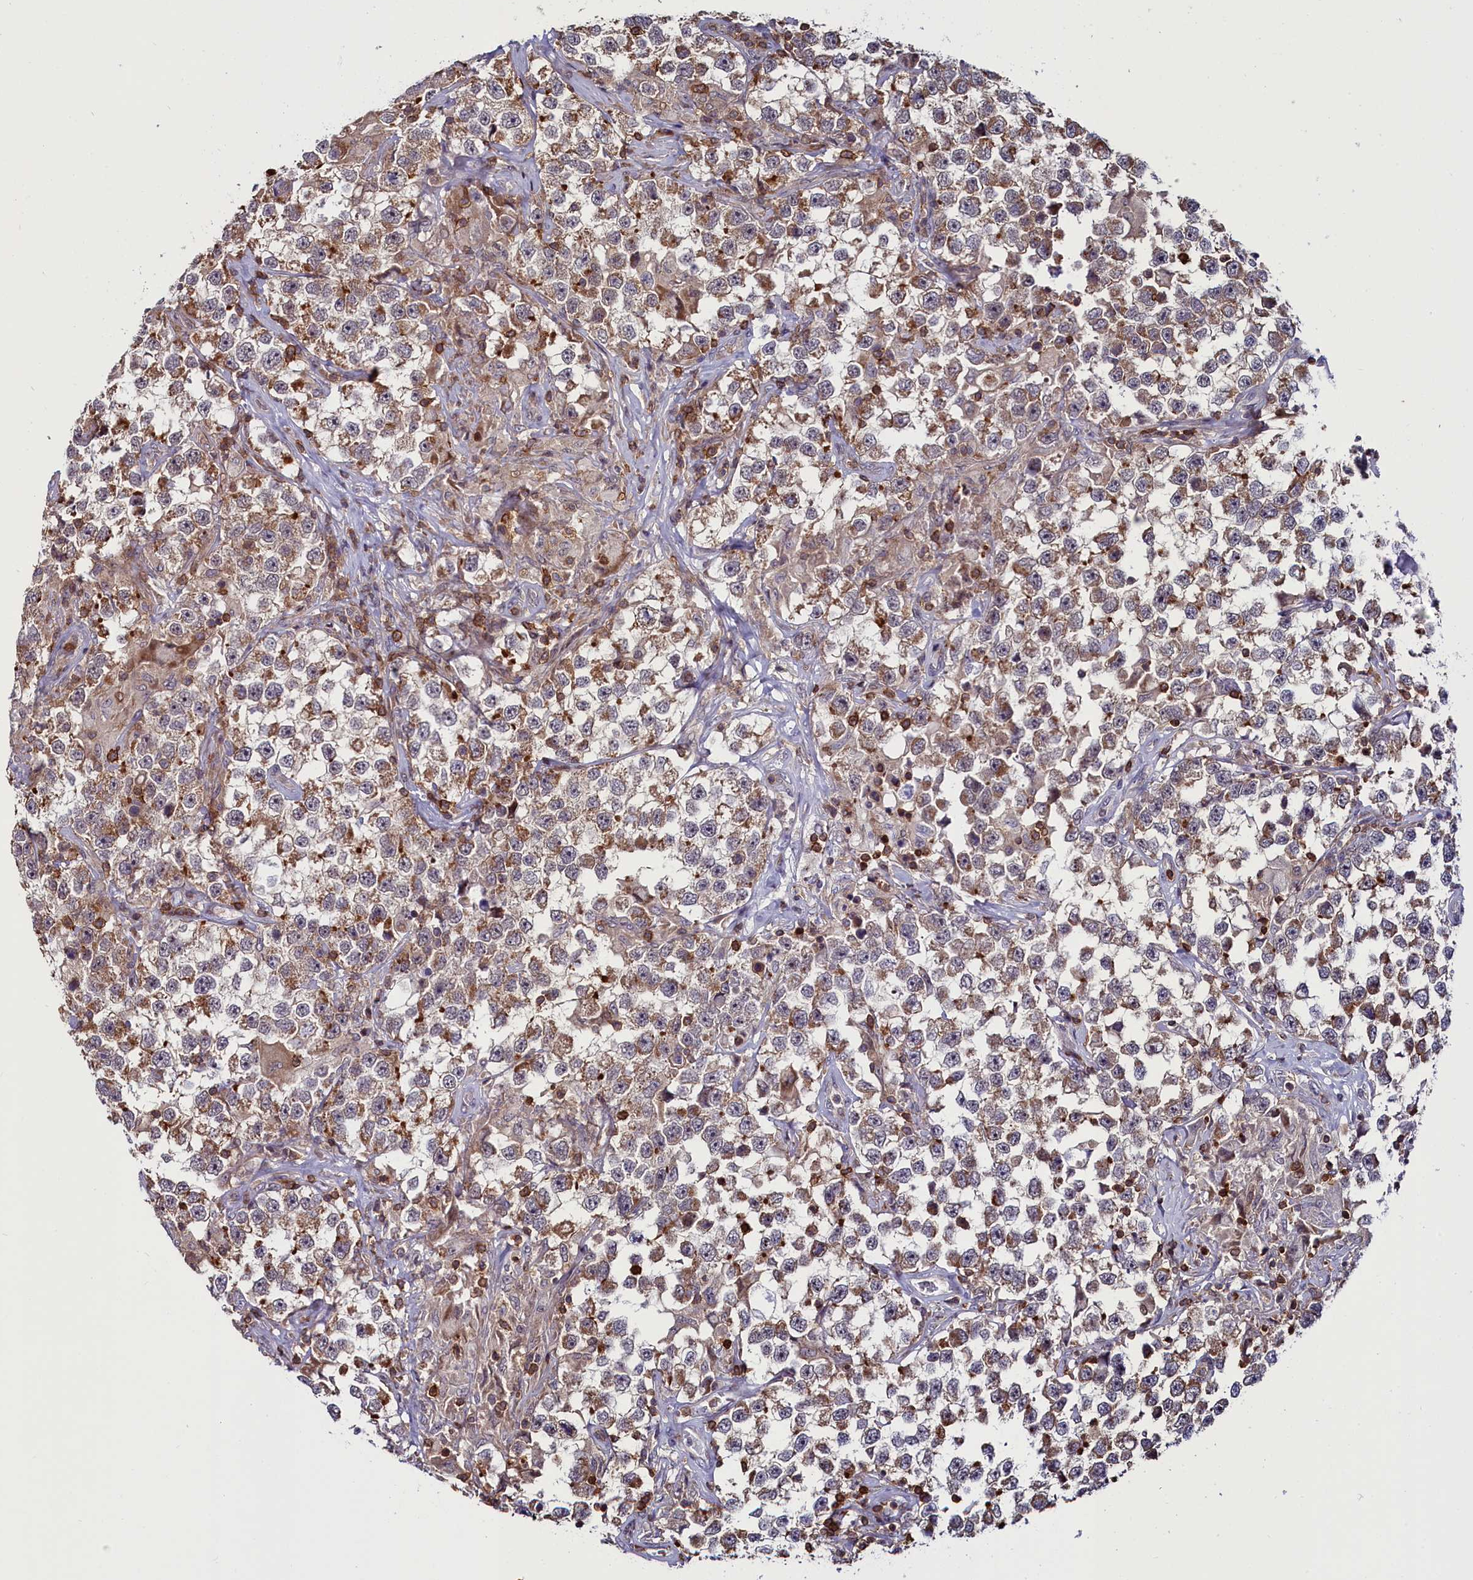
{"staining": {"intensity": "moderate", "quantity": ">75%", "location": "cytoplasmic/membranous"}, "tissue": "testis cancer", "cell_type": "Tumor cells", "image_type": "cancer", "snomed": [{"axis": "morphology", "description": "Seminoma, NOS"}, {"axis": "topography", "description": "Testis"}], "caption": "Immunohistochemistry (IHC) image of neoplastic tissue: testis cancer stained using immunohistochemistry (IHC) reveals medium levels of moderate protein expression localized specifically in the cytoplasmic/membranous of tumor cells, appearing as a cytoplasmic/membranous brown color.", "gene": "CIAPIN1", "patient": {"sex": "male", "age": 46}}